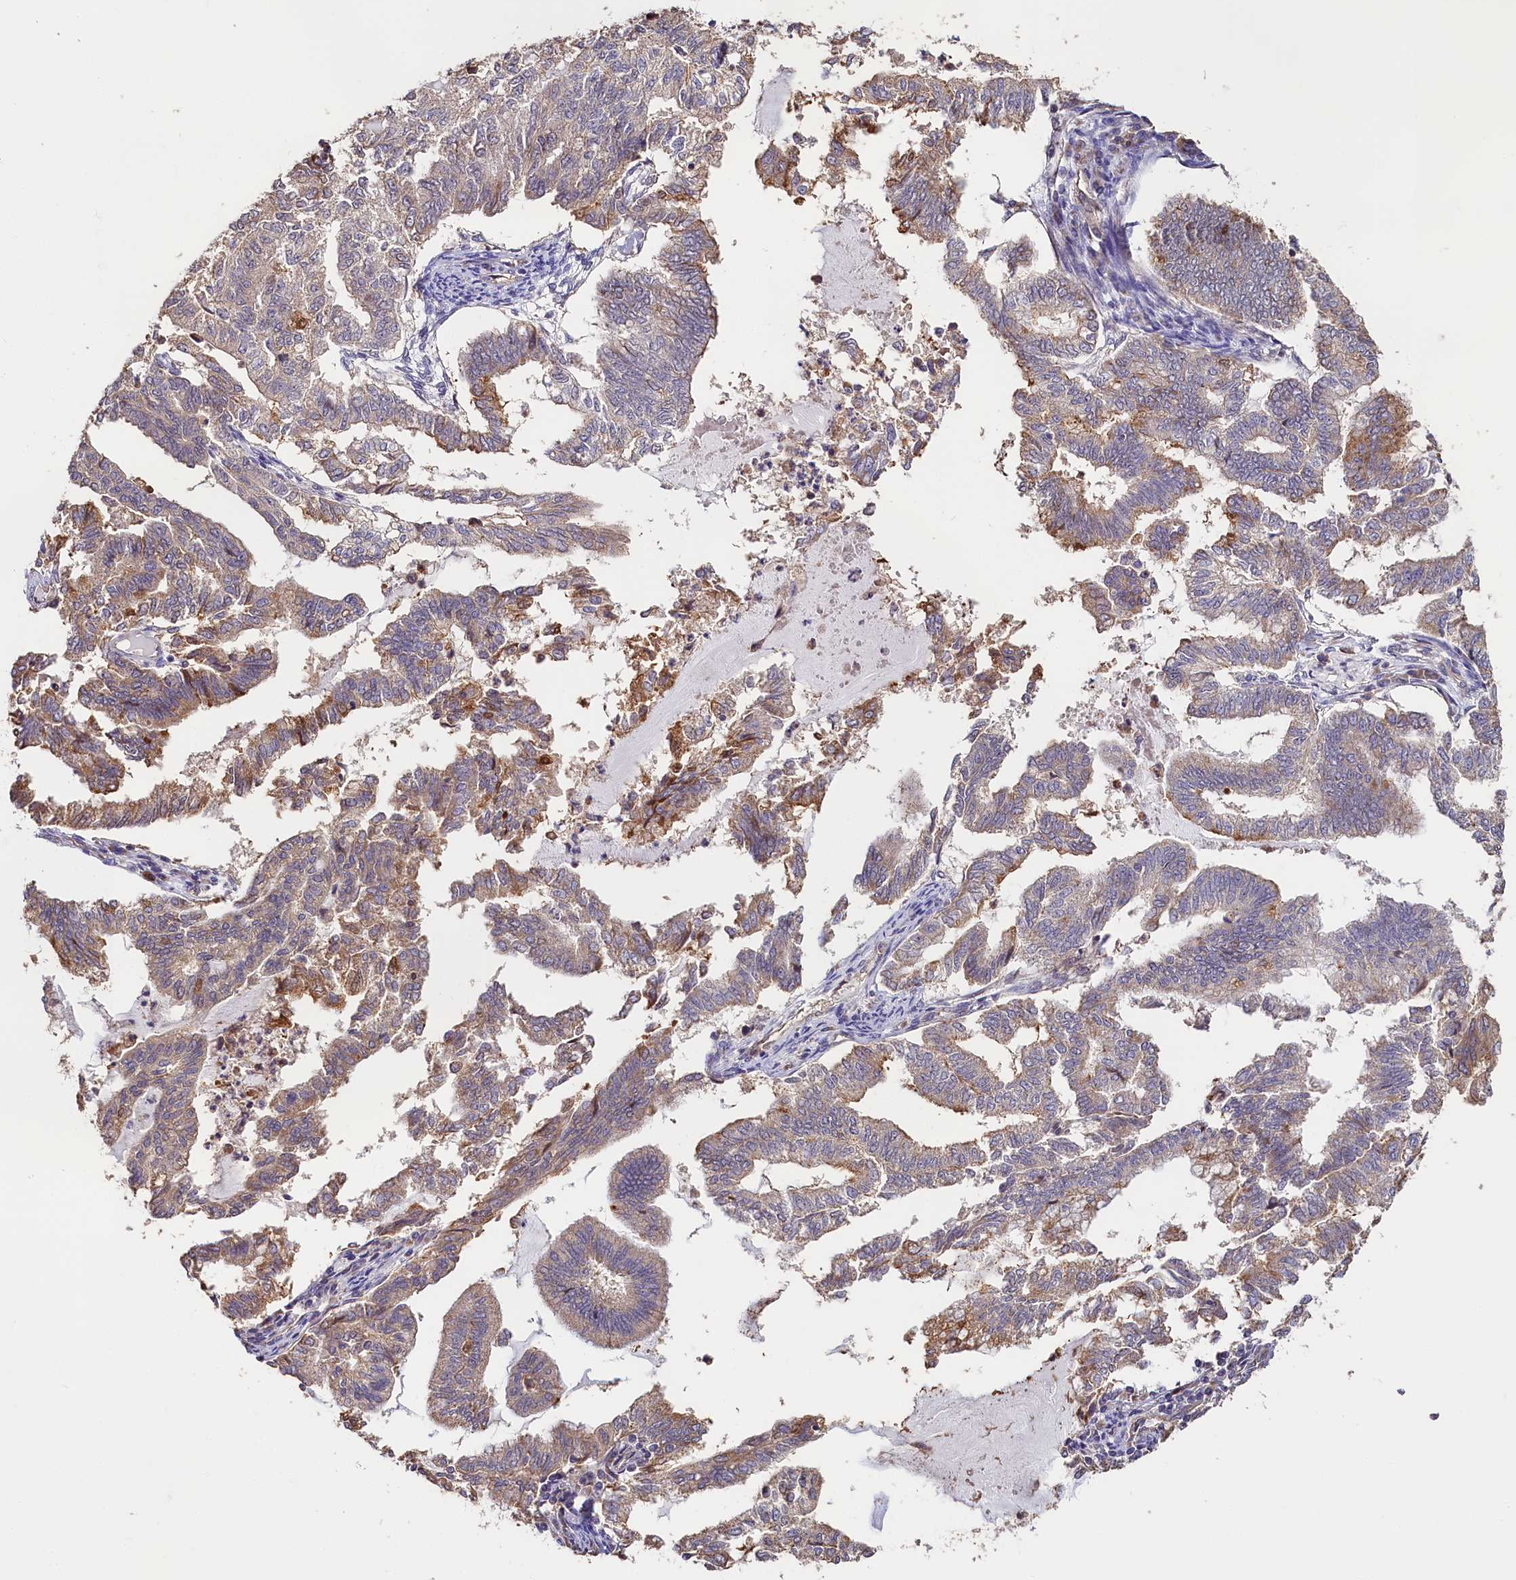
{"staining": {"intensity": "weak", "quantity": "25%-75%", "location": "cytoplasmic/membranous"}, "tissue": "endometrial cancer", "cell_type": "Tumor cells", "image_type": "cancer", "snomed": [{"axis": "morphology", "description": "Adenocarcinoma, NOS"}, {"axis": "topography", "description": "Endometrium"}], "caption": "A high-resolution histopathology image shows IHC staining of endometrial cancer (adenocarcinoma), which shows weak cytoplasmic/membranous staining in about 25%-75% of tumor cells.", "gene": "KATNB1", "patient": {"sex": "female", "age": 79}}